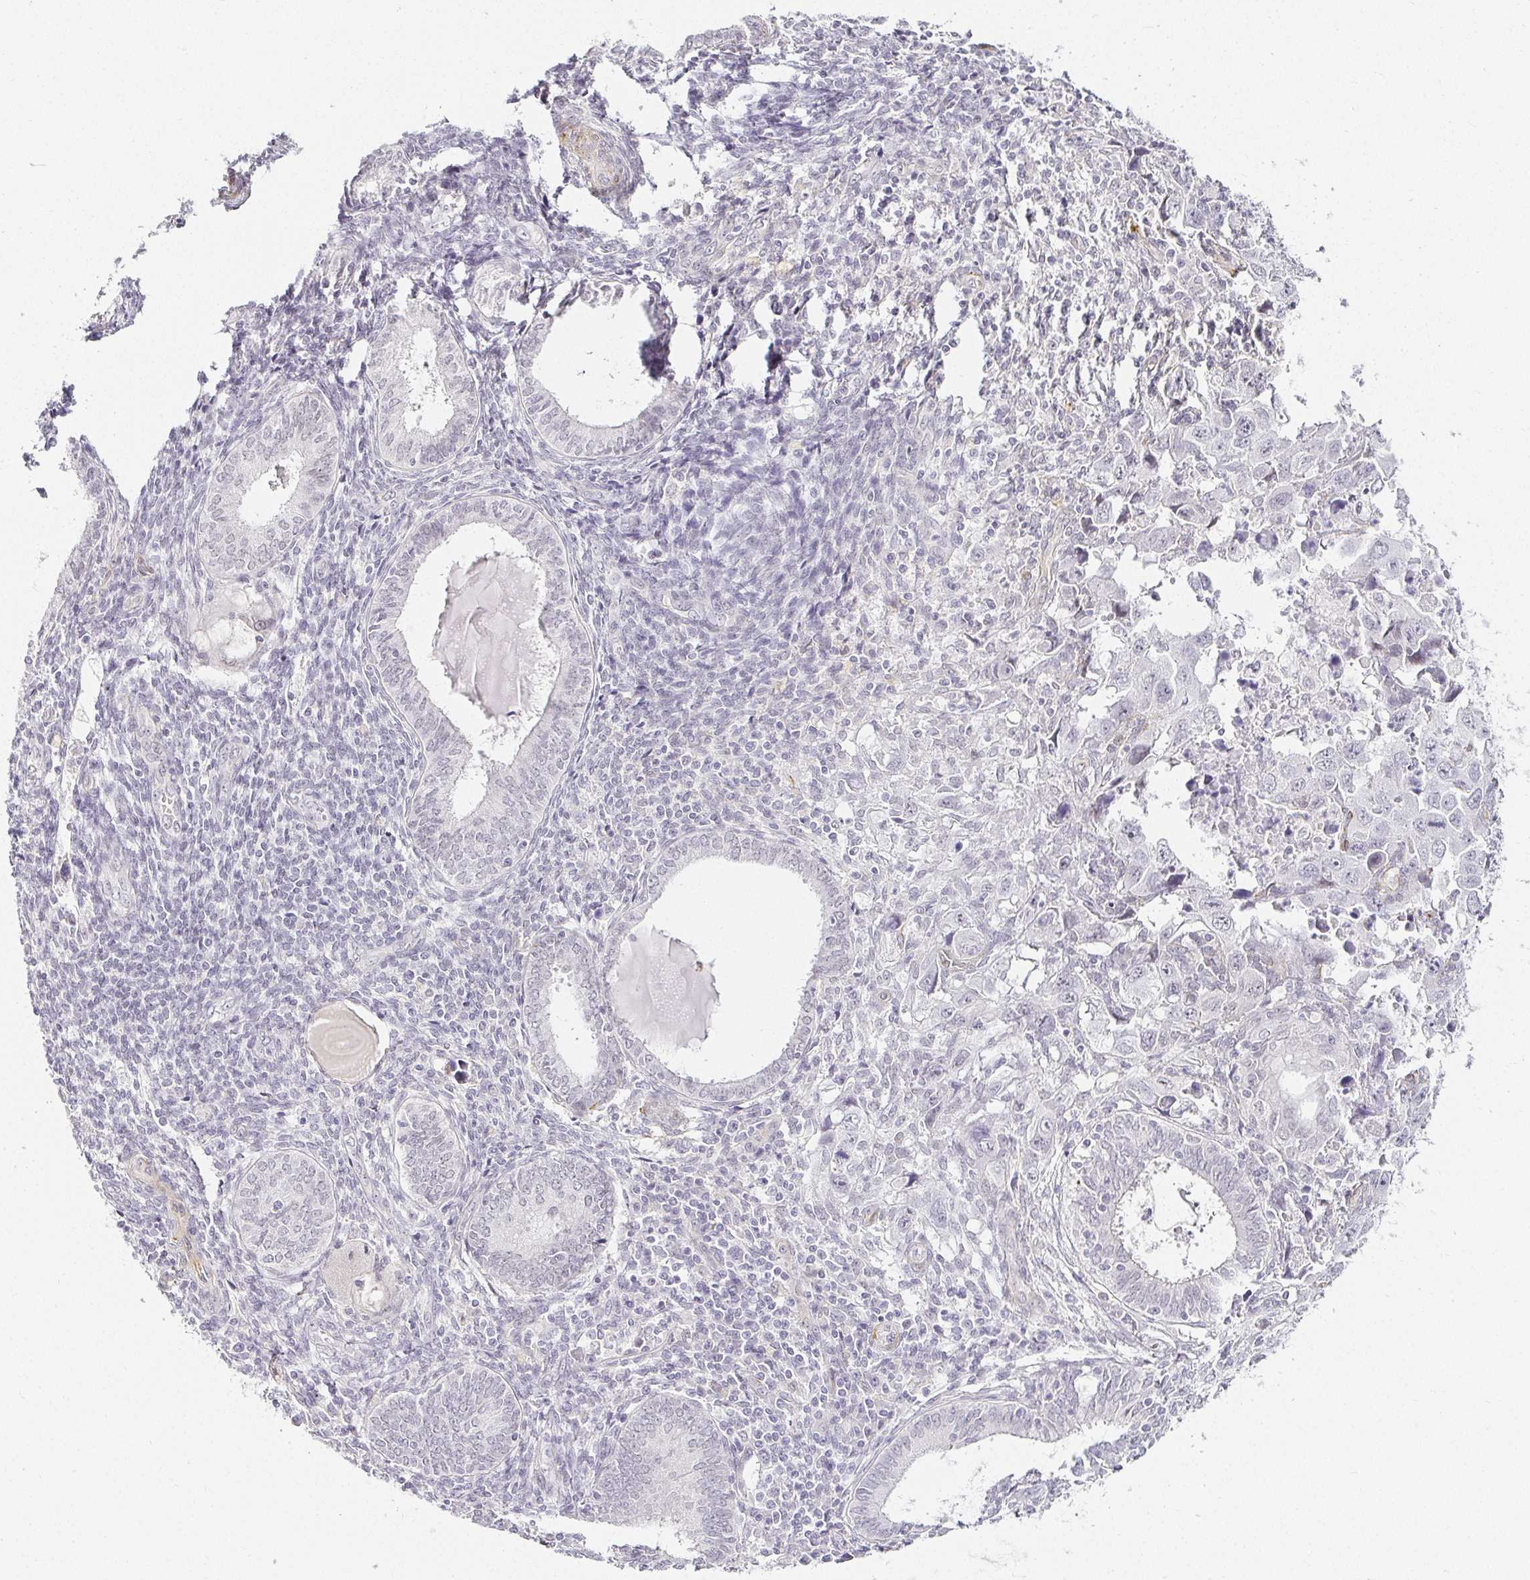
{"staining": {"intensity": "negative", "quantity": "none", "location": "none"}, "tissue": "endometrial cancer", "cell_type": "Tumor cells", "image_type": "cancer", "snomed": [{"axis": "morphology", "description": "Adenocarcinoma, NOS"}, {"axis": "topography", "description": "Uterus"}], "caption": "DAB (3,3'-diaminobenzidine) immunohistochemical staining of human adenocarcinoma (endometrial) shows no significant staining in tumor cells.", "gene": "ACAN", "patient": {"sex": "female", "age": 62}}